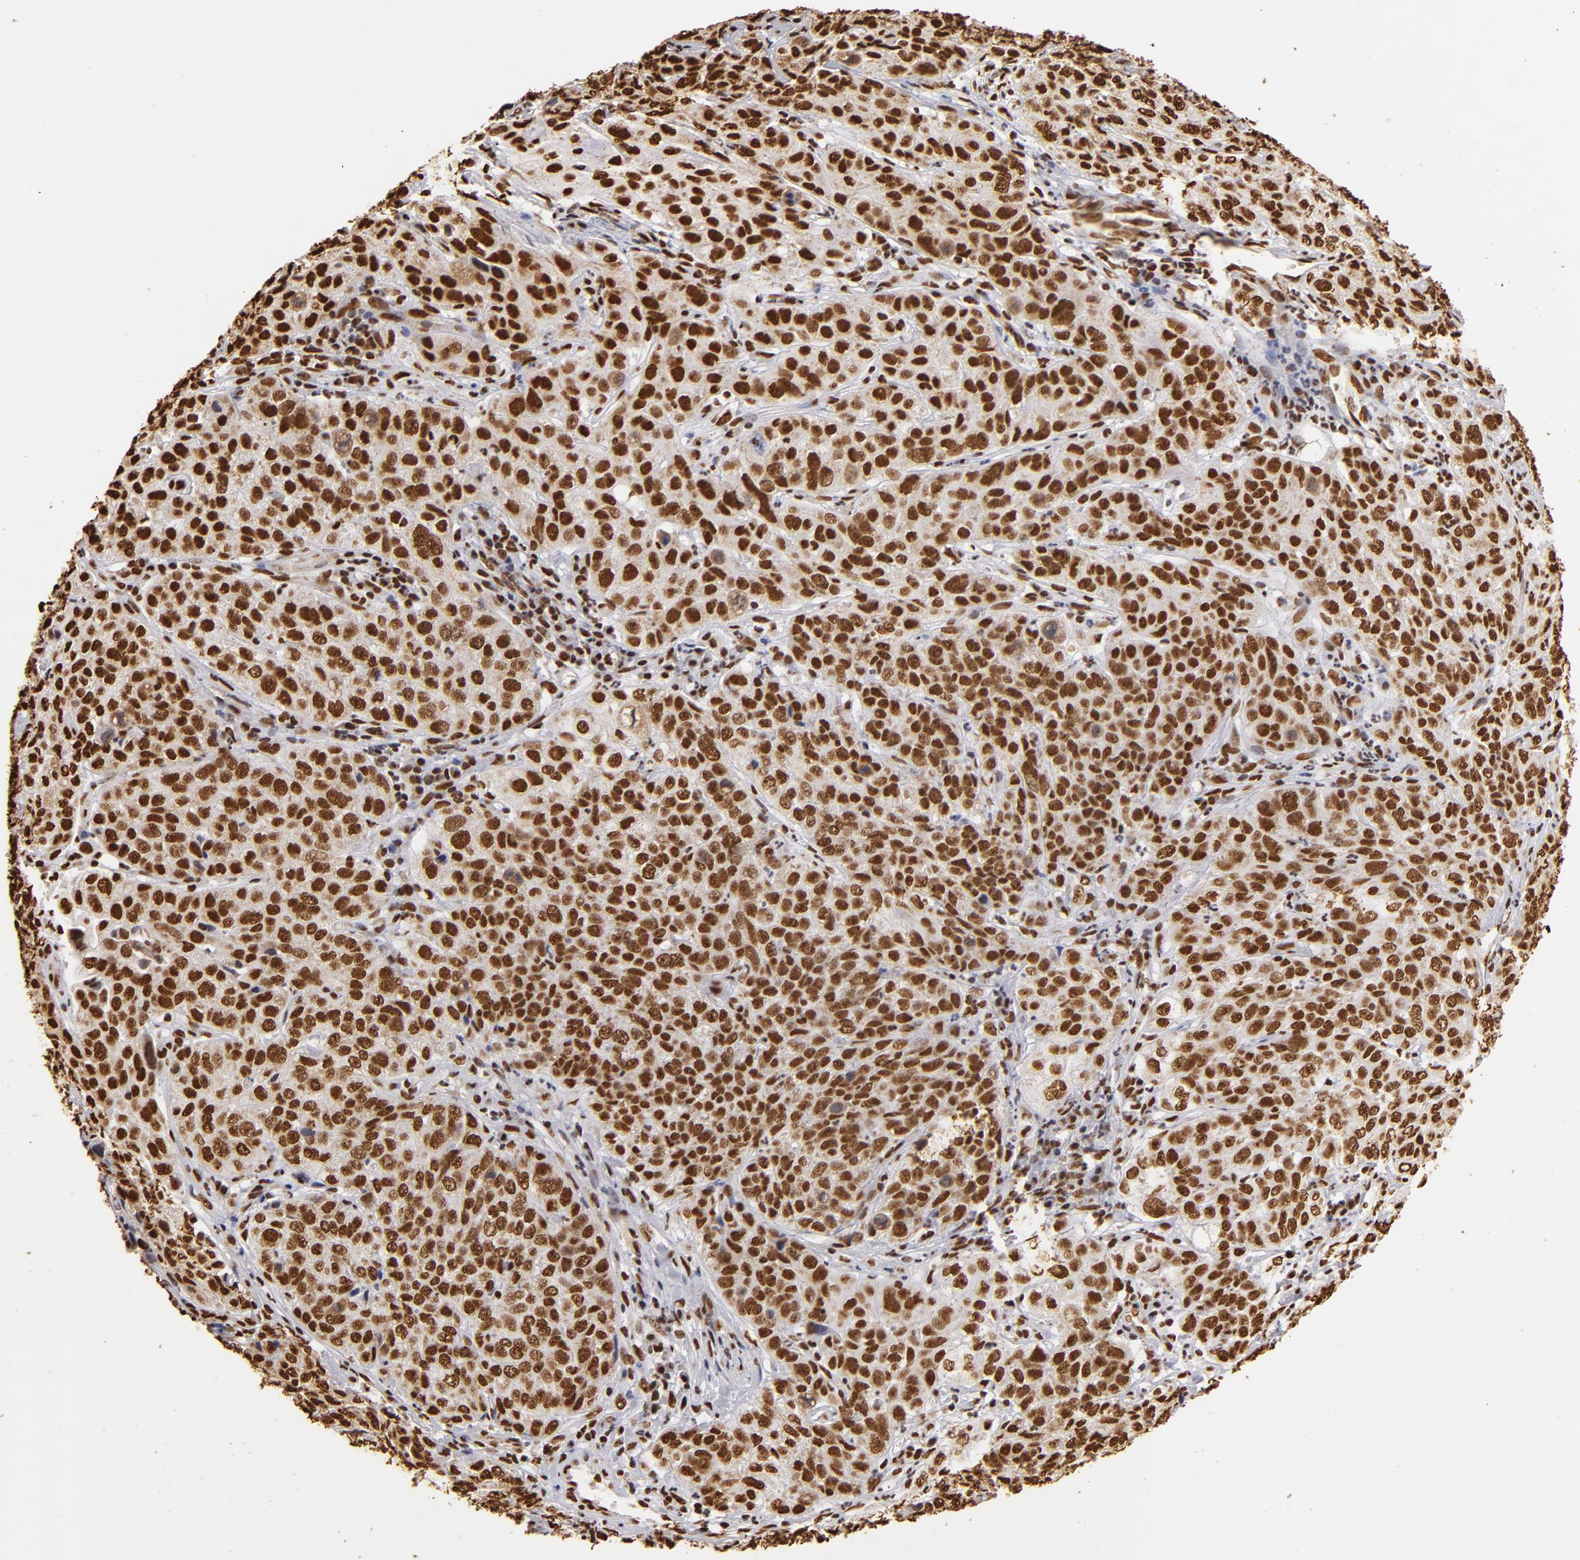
{"staining": {"intensity": "strong", "quantity": ">75%", "location": "nuclear"}, "tissue": "cervical cancer", "cell_type": "Tumor cells", "image_type": "cancer", "snomed": [{"axis": "morphology", "description": "Squamous cell carcinoma, NOS"}, {"axis": "topography", "description": "Cervix"}], "caption": "This photomicrograph reveals cervical cancer (squamous cell carcinoma) stained with immunohistochemistry to label a protein in brown. The nuclear of tumor cells show strong positivity for the protein. Nuclei are counter-stained blue.", "gene": "ILF3", "patient": {"sex": "female", "age": 38}}